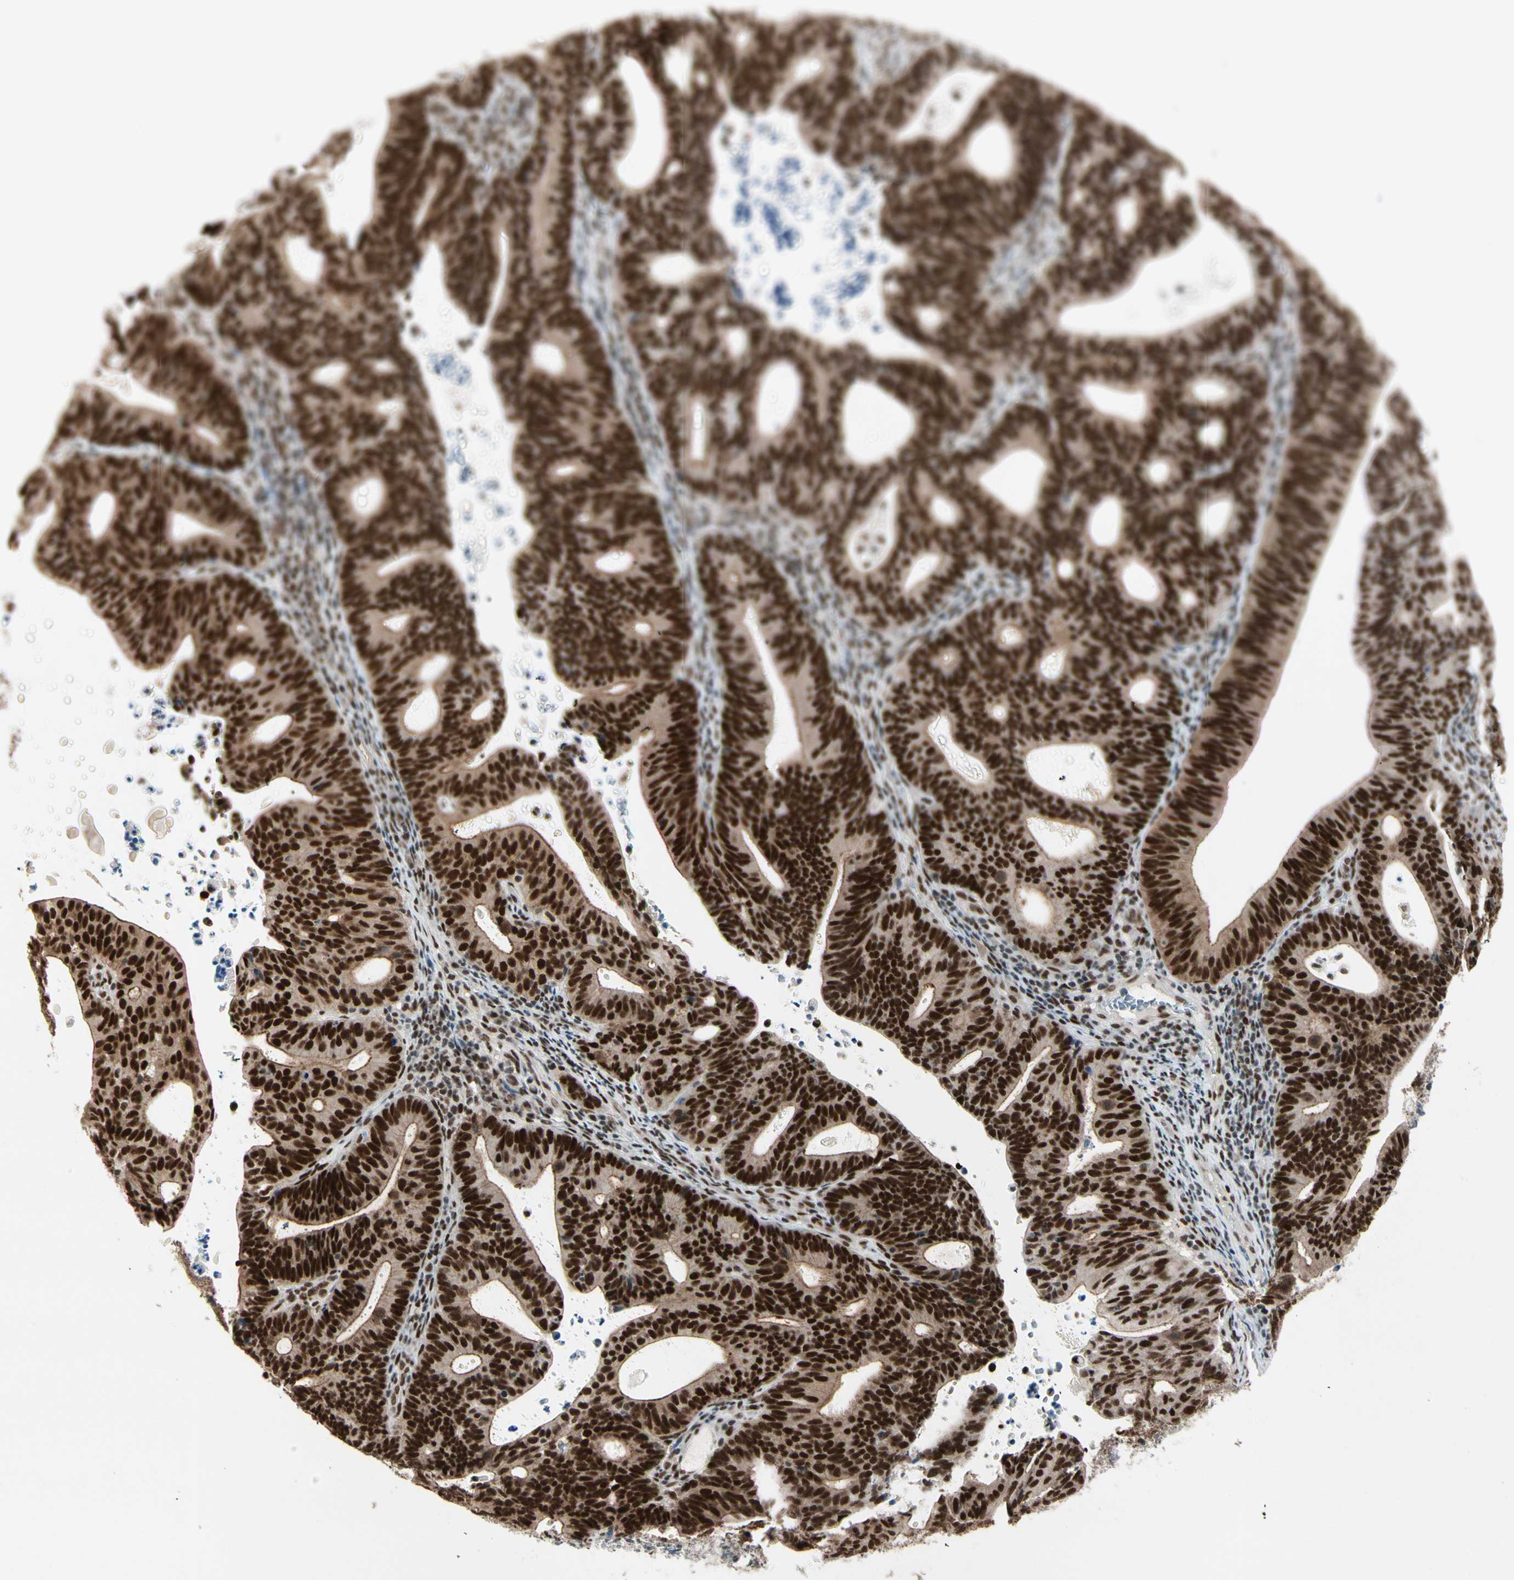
{"staining": {"intensity": "strong", "quantity": ">75%", "location": "nuclear"}, "tissue": "endometrial cancer", "cell_type": "Tumor cells", "image_type": "cancer", "snomed": [{"axis": "morphology", "description": "Adenocarcinoma, NOS"}, {"axis": "topography", "description": "Uterus"}], "caption": "Immunohistochemical staining of human endometrial cancer (adenocarcinoma) reveals high levels of strong nuclear protein expression in approximately >75% of tumor cells. Nuclei are stained in blue.", "gene": "CHAMP1", "patient": {"sex": "female", "age": 83}}